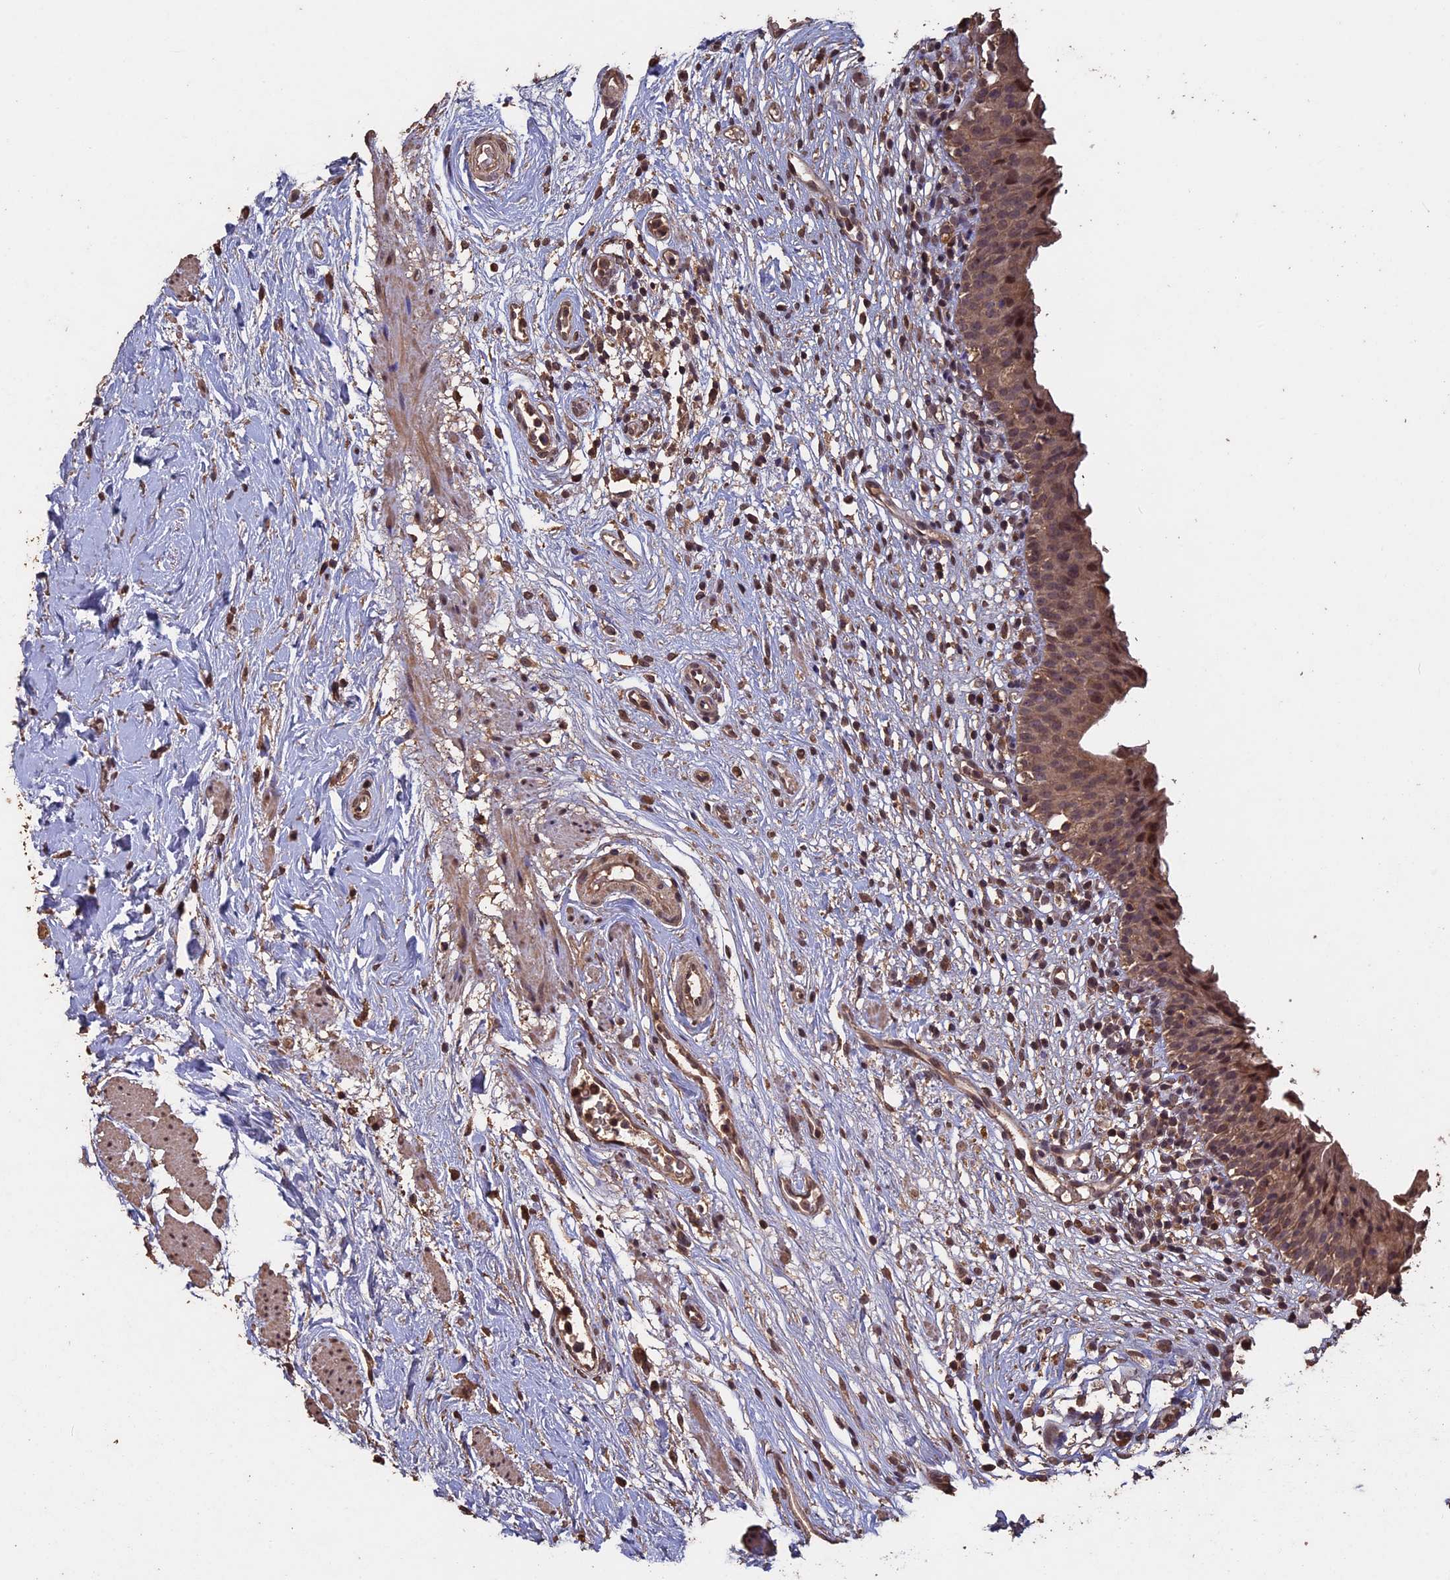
{"staining": {"intensity": "moderate", "quantity": ">75%", "location": "cytoplasmic/membranous,nuclear"}, "tissue": "urinary bladder", "cell_type": "Urothelial cells", "image_type": "normal", "snomed": [{"axis": "morphology", "description": "Normal tissue, NOS"}, {"axis": "morphology", "description": "Inflammation, NOS"}, {"axis": "topography", "description": "Urinary bladder"}], "caption": "This photomicrograph reveals normal urinary bladder stained with immunohistochemistry (IHC) to label a protein in brown. The cytoplasmic/membranous,nuclear of urothelial cells show moderate positivity for the protein. Nuclei are counter-stained blue.", "gene": "HUNK", "patient": {"sex": "male", "age": 63}}